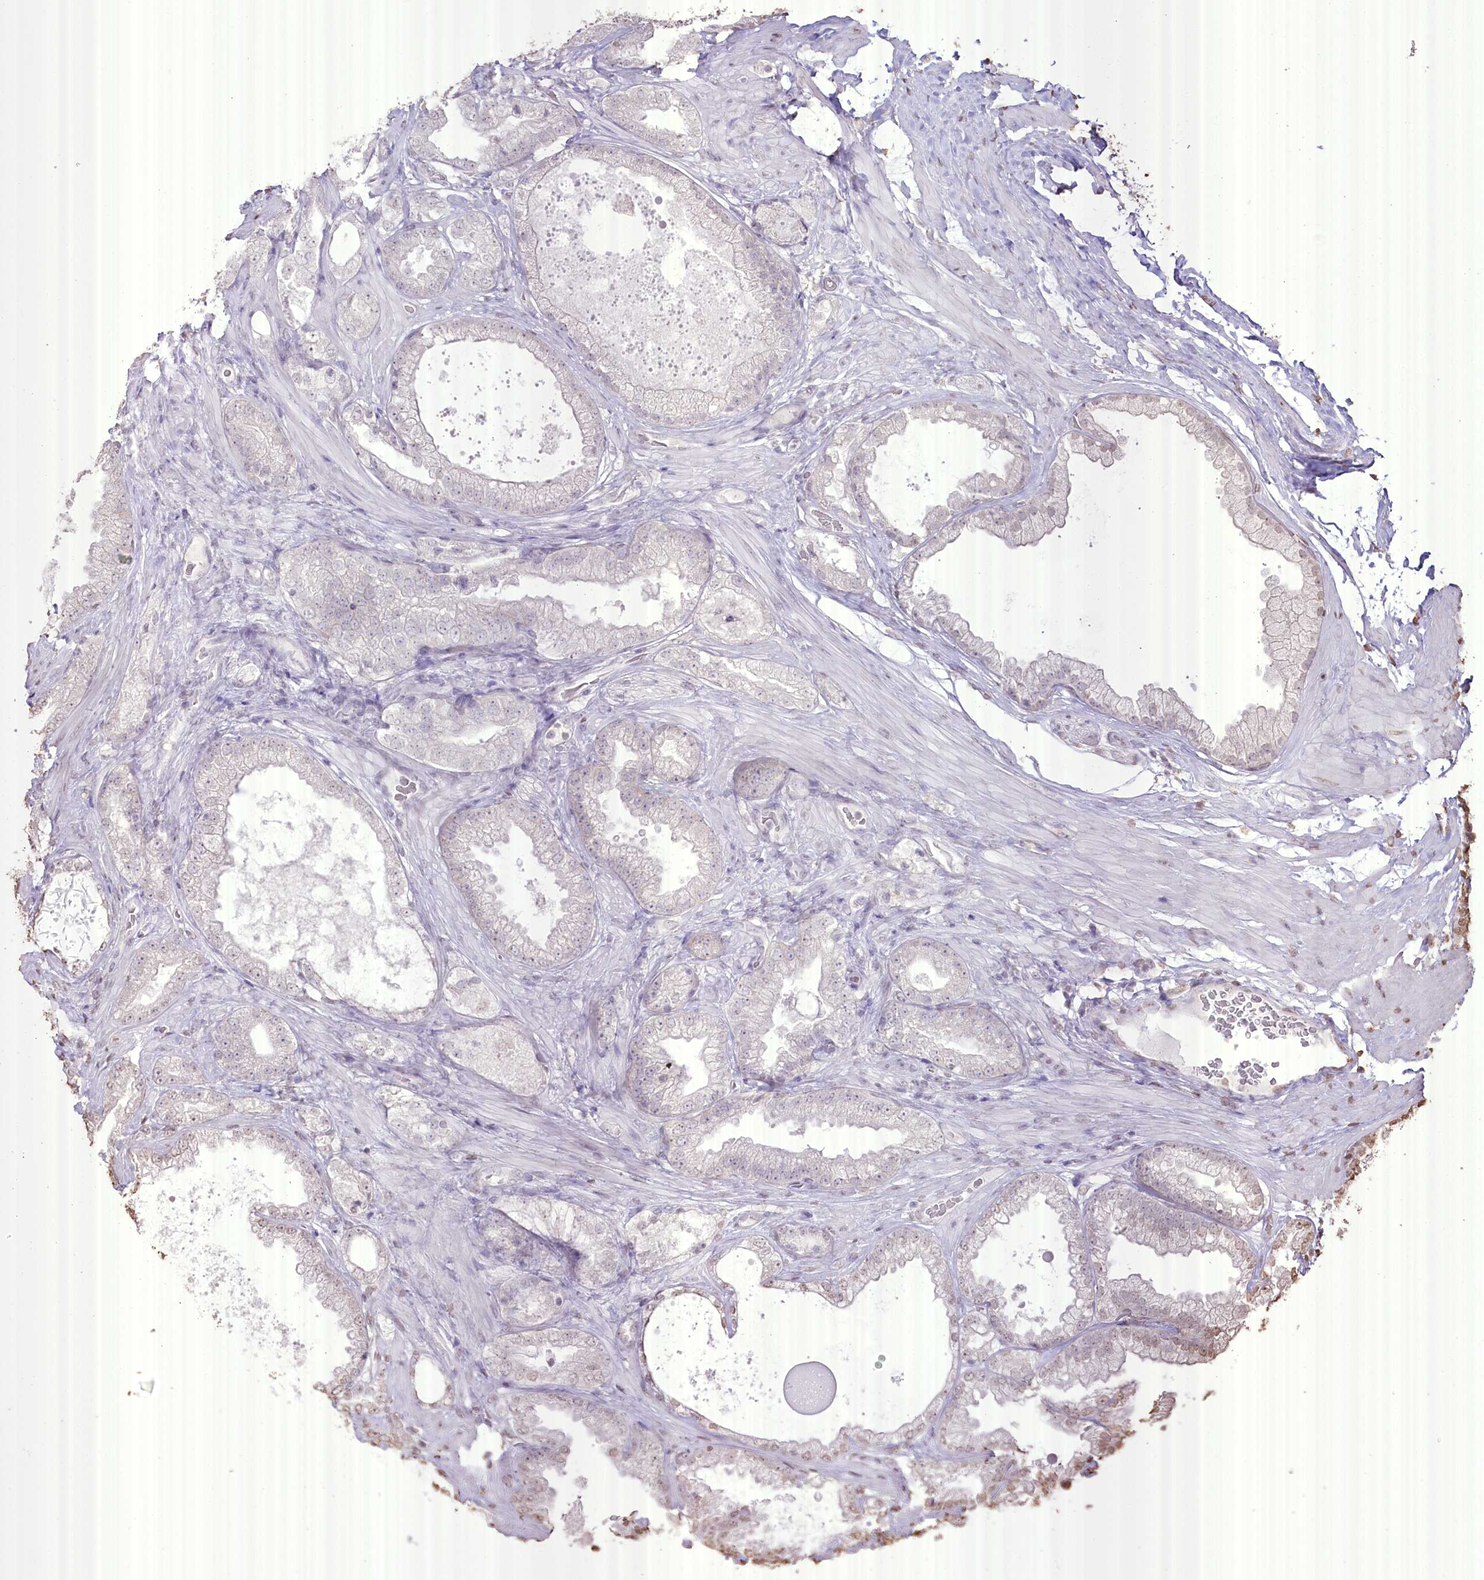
{"staining": {"intensity": "negative", "quantity": "none", "location": "none"}, "tissue": "prostate cancer", "cell_type": "Tumor cells", "image_type": "cancer", "snomed": [{"axis": "morphology", "description": "Adenocarcinoma, High grade"}, {"axis": "topography", "description": "Prostate"}], "caption": "Protein analysis of prostate cancer shows no significant expression in tumor cells. (Brightfield microscopy of DAB immunohistochemistry (IHC) at high magnification).", "gene": "SLC39A10", "patient": {"sex": "male", "age": 58}}